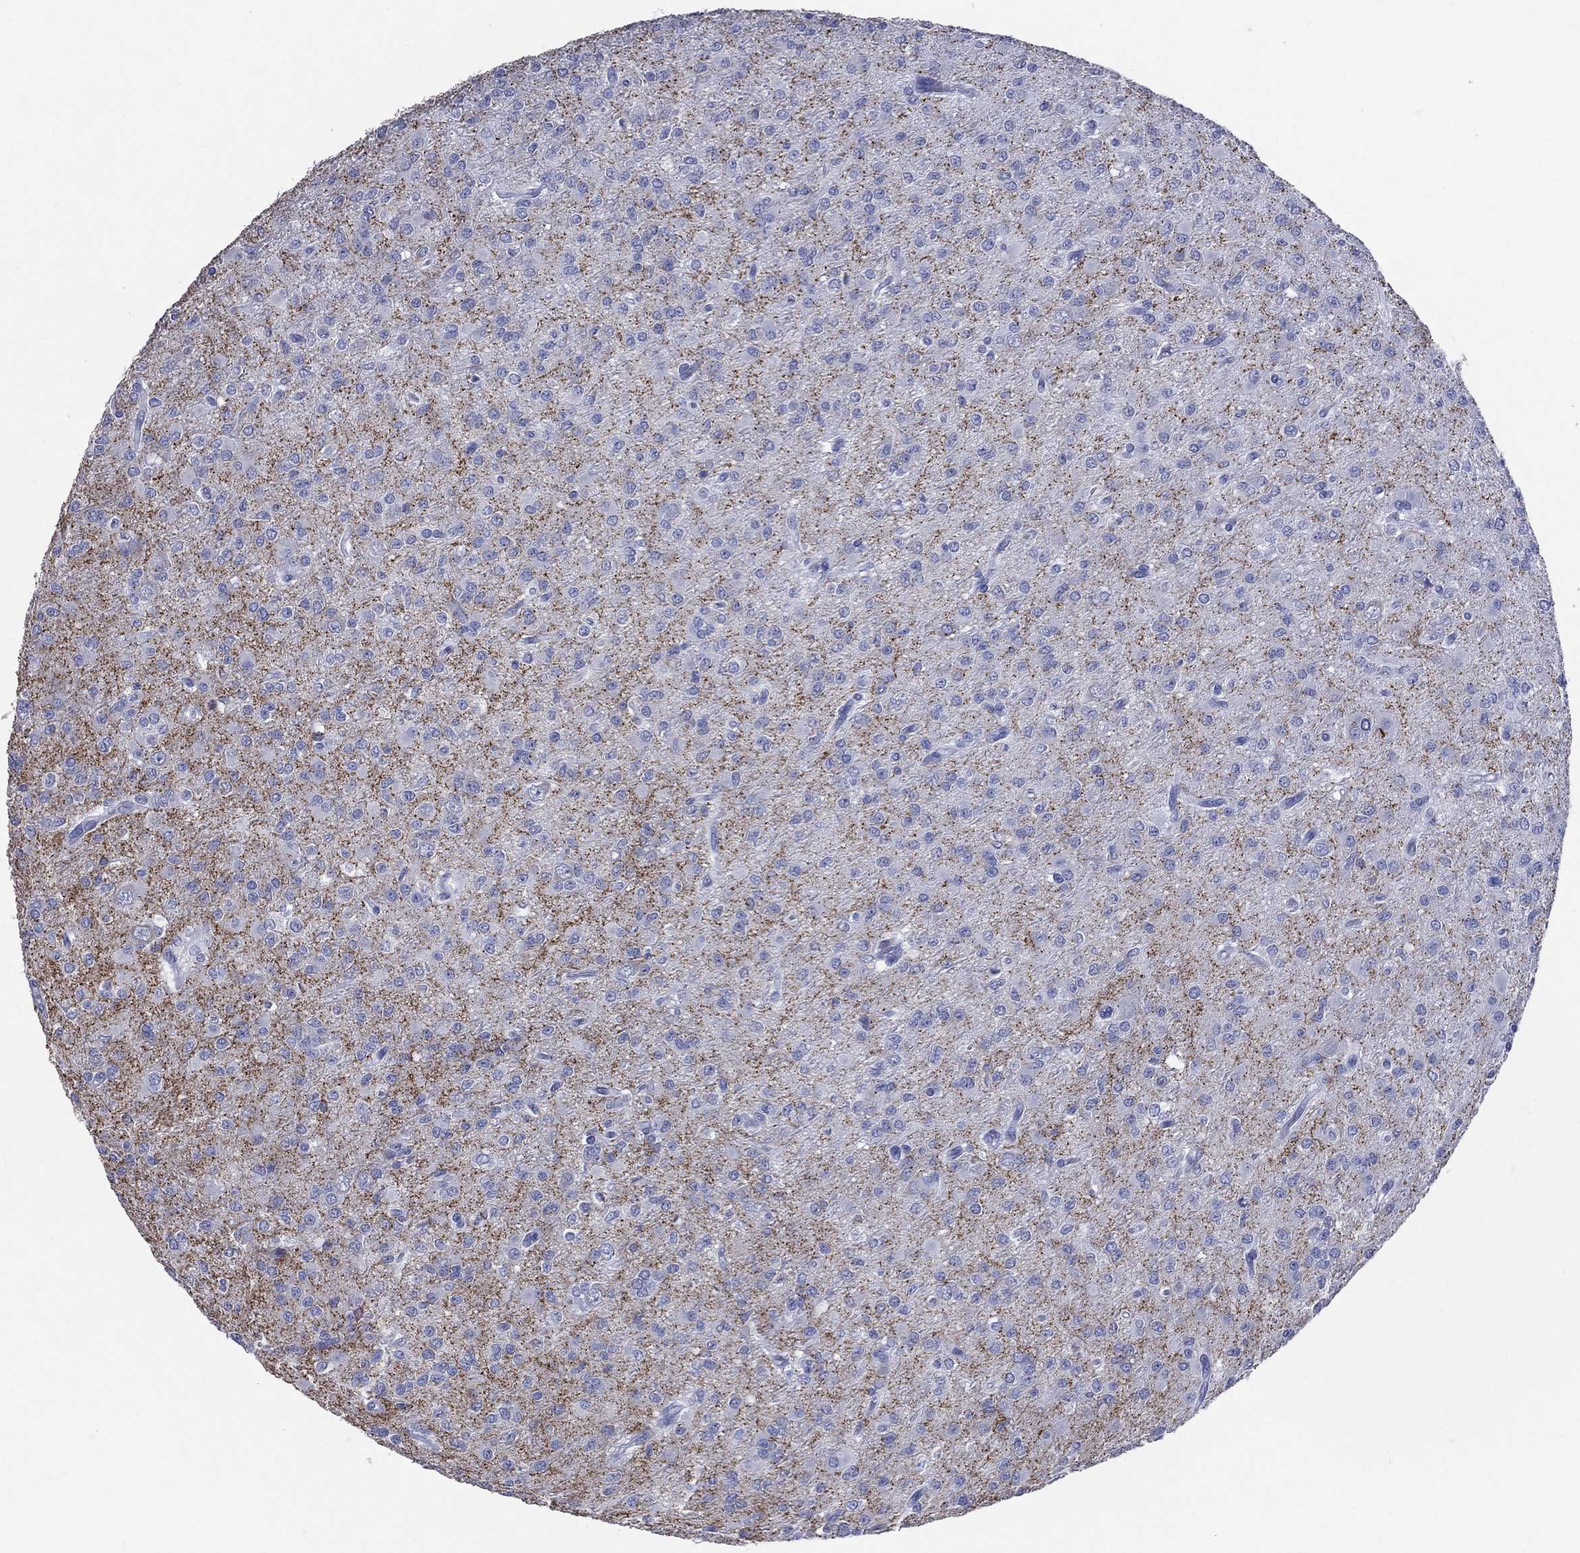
{"staining": {"intensity": "negative", "quantity": "none", "location": "none"}, "tissue": "glioma", "cell_type": "Tumor cells", "image_type": "cancer", "snomed": [{"axis": "morphology", "description": "Glioma, malignant, Low grade"}, {"axis": "topography", "description": "Brain"}], "caption": "DAB immunohistochemical staining of glioma reveals no significant positivity in tumor cells.", "gene": "SYP", "patient": {"sex": "male", "age": 27}}